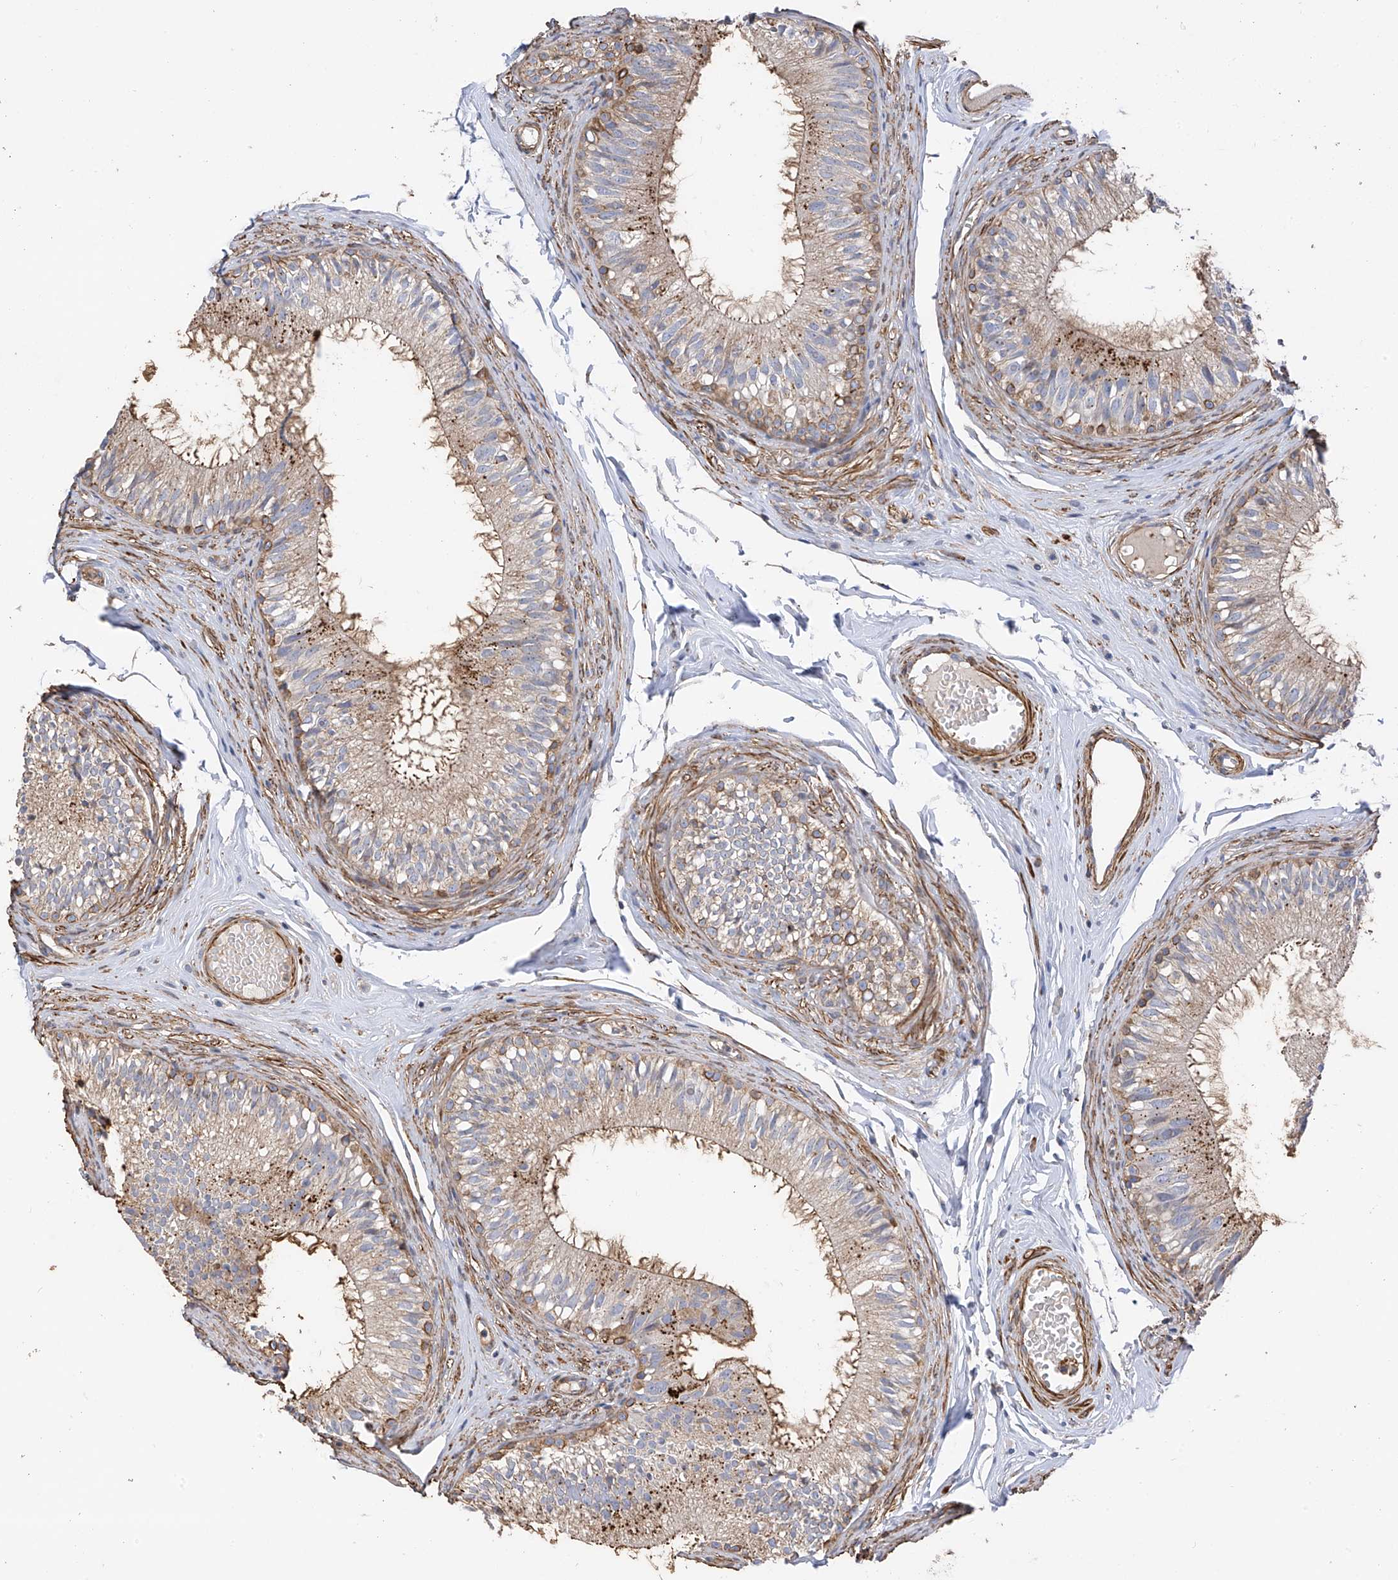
{"staining": {"intensity": "moderate", "quantity": "<25%", "location": "cytoplasmic/membranous"}, "tissue": "epididymis", "cell_type": "Glandular cells", "image_type": "normal", "snomed": [{"axis": "morphology", "description": "Normal tissue, NOS"}, {"axis": "morphology", "description": "Seminoma in situ"}, {"axis": "topography", "description": "Testis"}, {"axis": "topography", "description": "Epididymis"}], "caption": "Protein expression by immunohistochemistry (IHC) exhibits moderate cytoplasmic/membranous expression in about <25% of glandular cells in normal epididymis.", "gene": "SLC43A3", "patient": {"sex": "male", "age": 28}}